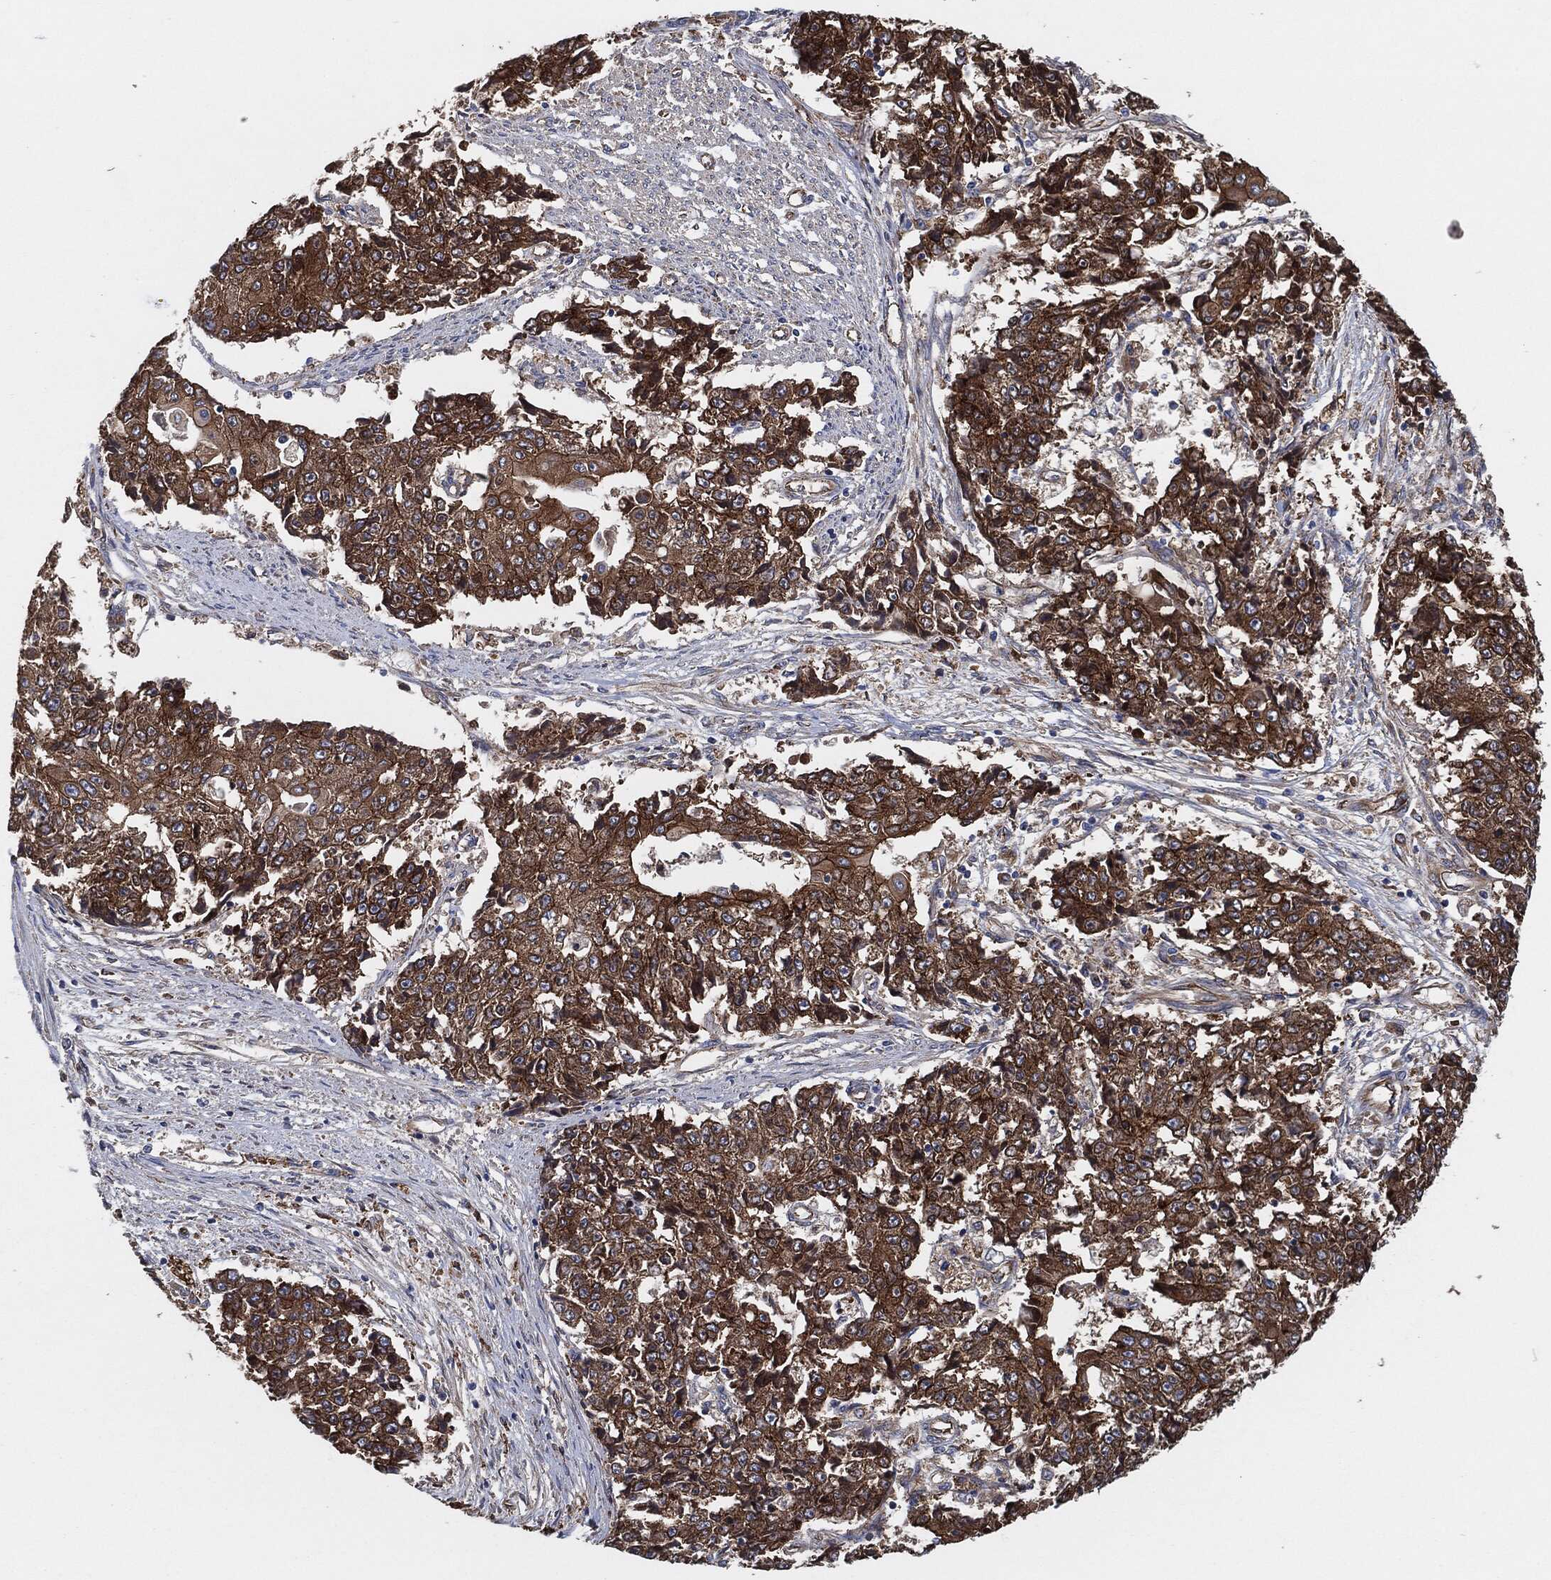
{"staining": {"intensity": "strong", "quantity": "25%-75%", "location": "cytoplasmic/membranous"}, "tissue": "ovarian cancer", "cell_type": "Tumor cells", "image_type": "cancer", "snomed": [{"axis": "morphology", "description": "Carcinoma, endometroid"}, {"axis": "topography", "description": "Ovary"}], "caption": "Immunohistochemistry of ovarian cancer shows high levels of strong cytoplasmic/membranous expression in approximately 25%-75% of tumor cells.", "gene": "CTNNA1", "patient": {"sex": "female", "age": 42}}